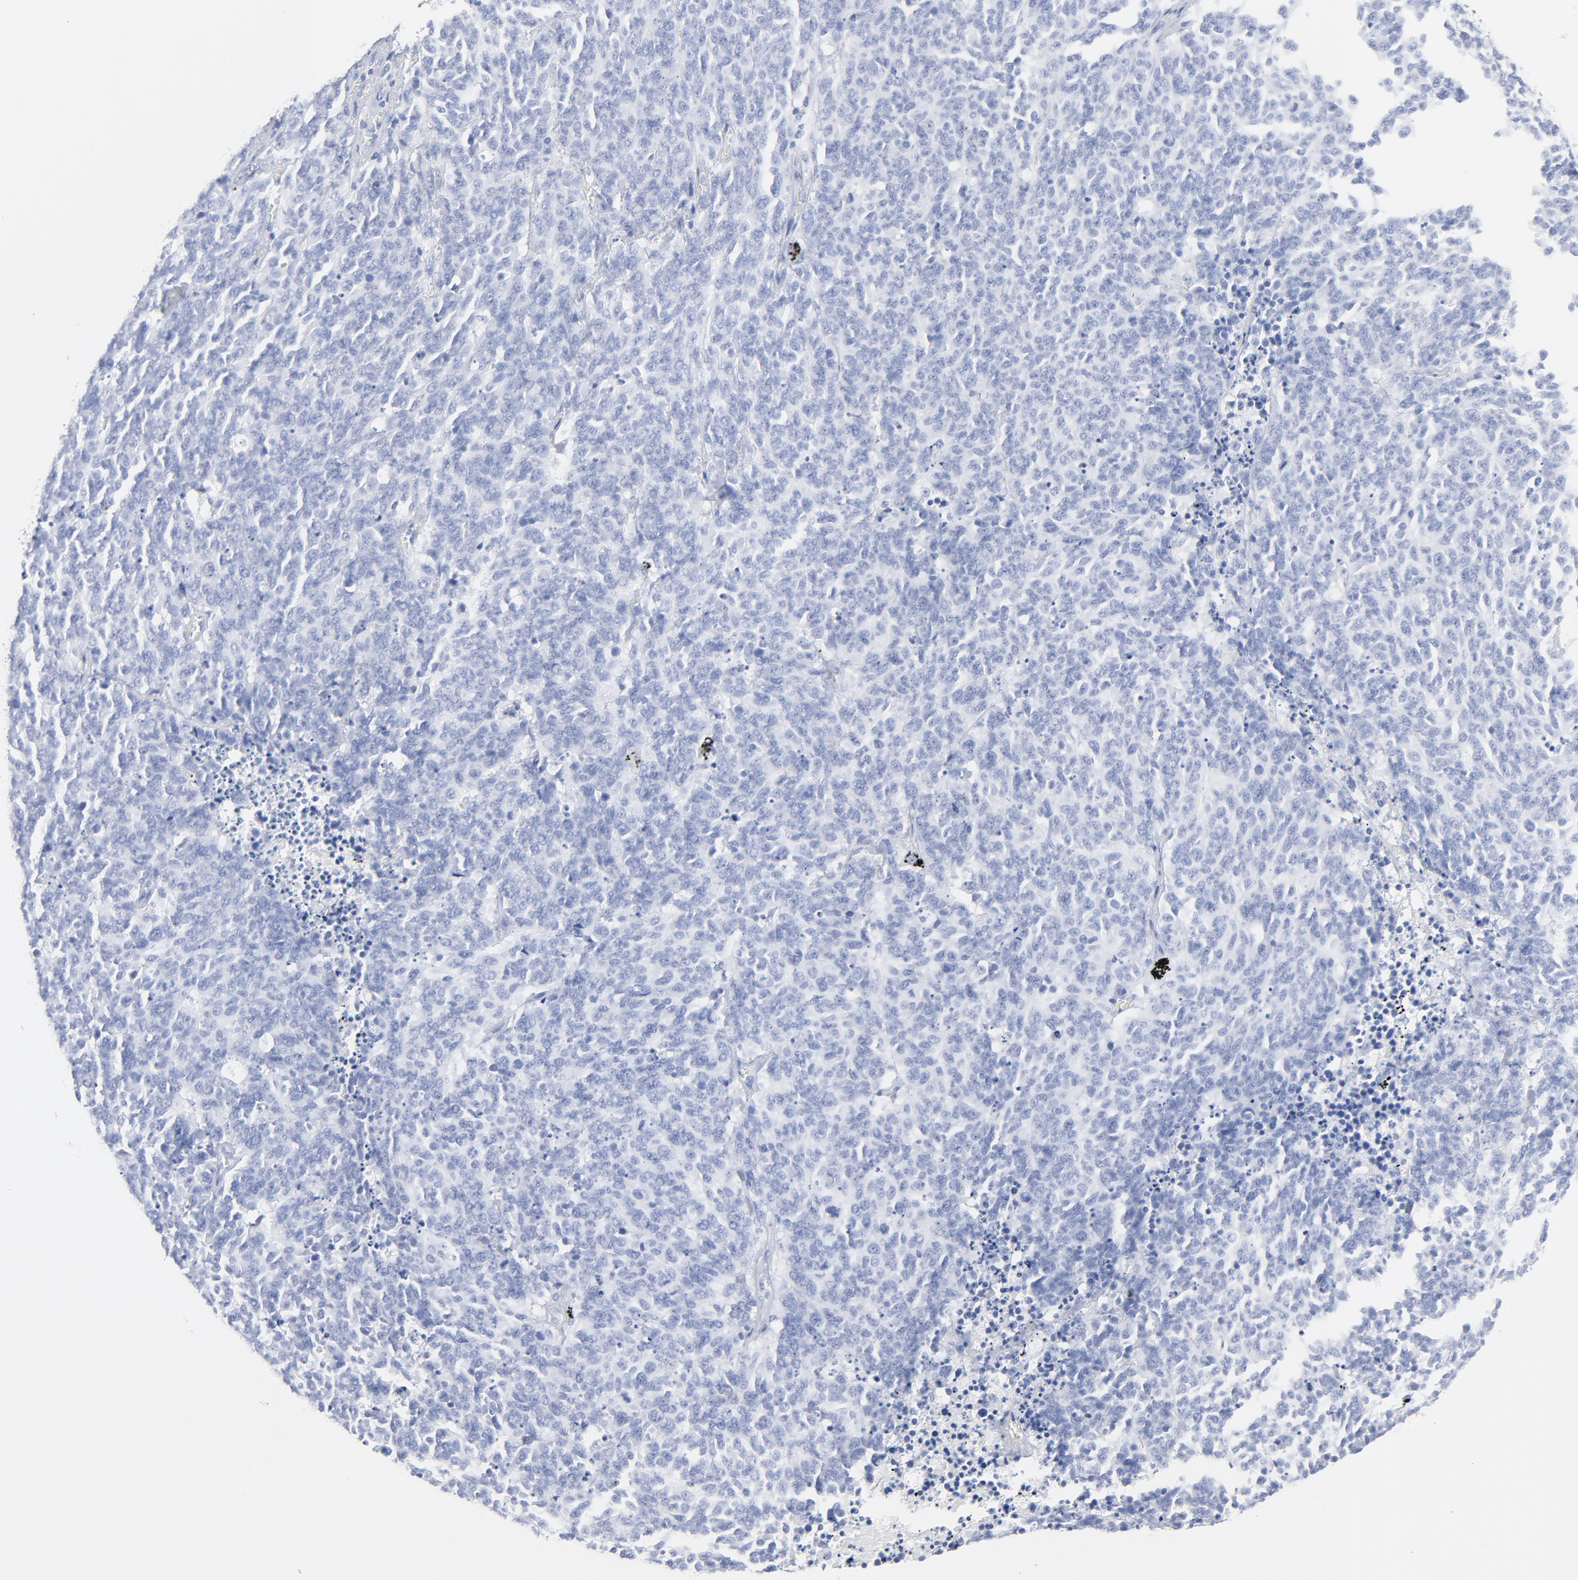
{"staining": {"intensity": "negative", "quantity": "none", "location": "none"}, "tissue": "lung cancer", "cell_type": "Tumor cells", "image_type": "cancer", "snomed": [{"axis": "morphology", "description": "Neoplasm, malignant, NOS"}, {"axis": "topography", "description": "Lung"}], "caption": "Micrograph shows no significant protein positivity in tumor cells of malignant neoplasm (lung). (Brightfield microscopy of DAB (3,3'-diaminobenzidine) immunohistochemistry at high magnification).", "gene": "AGTR1", "patient": {"sex": "female", "age": 58}}